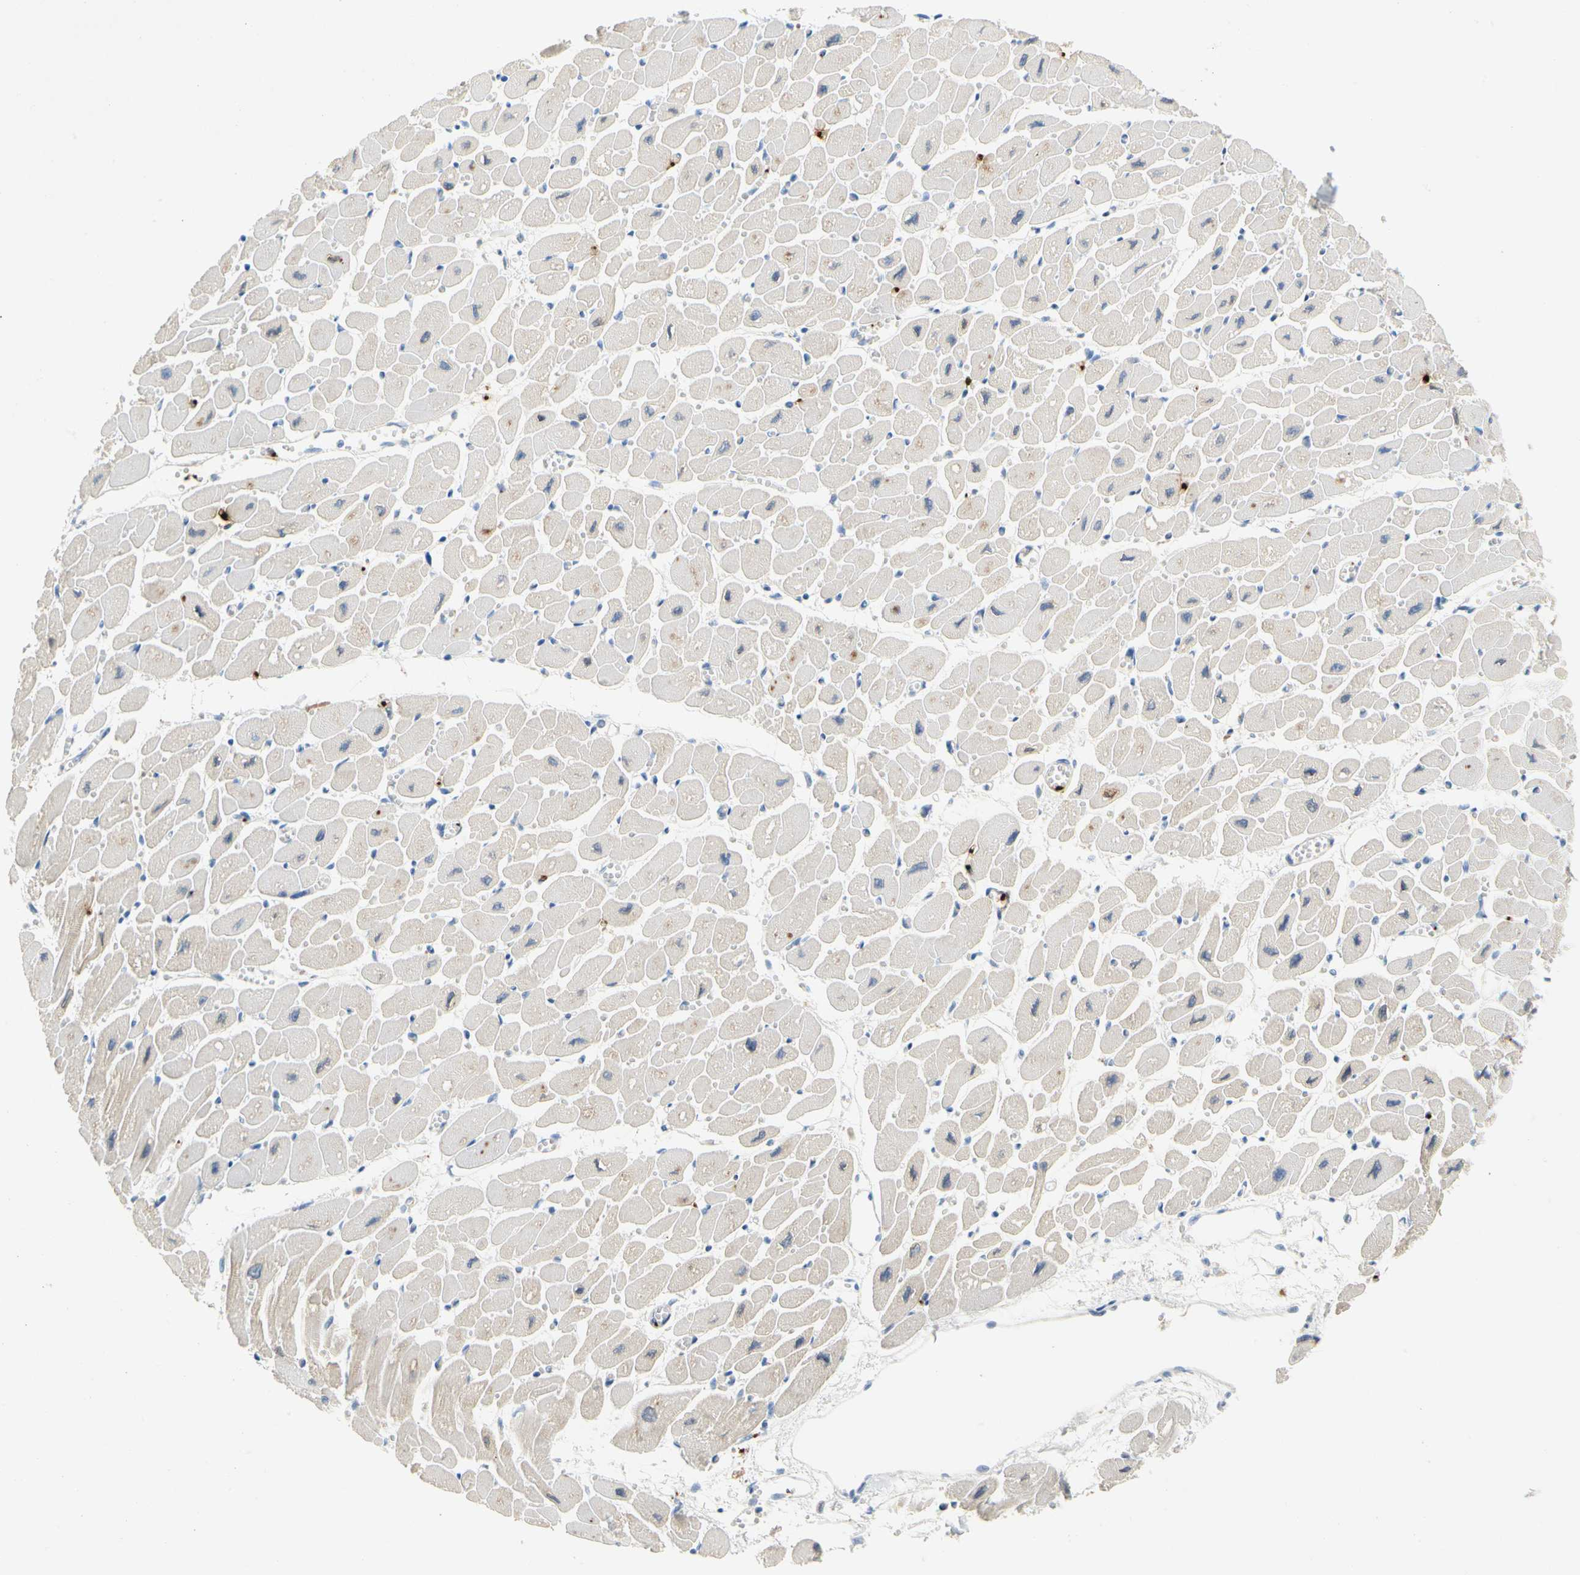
{"staining": {"intensity": "moderate", "quantity": "<25%", "location": "cytoplasmic/membranous"}, "tissue": "heart muscle", "cell_type": "Cardiomyocytes", "image_type": "normal", "snomed": [{"axis": "morphology", "description": "Normal tissue, NOS"}, {"axis": "topography", "description": "Heart"}], "caption": "DAB immunohistochemical staining of benign heart muscle shows moderate cytoplasmic/membranous protein staining in about <25% of cardiomyocytes.", "gene": "ENSG00000288796", "patient": {"sex": "female", "age": 54}}